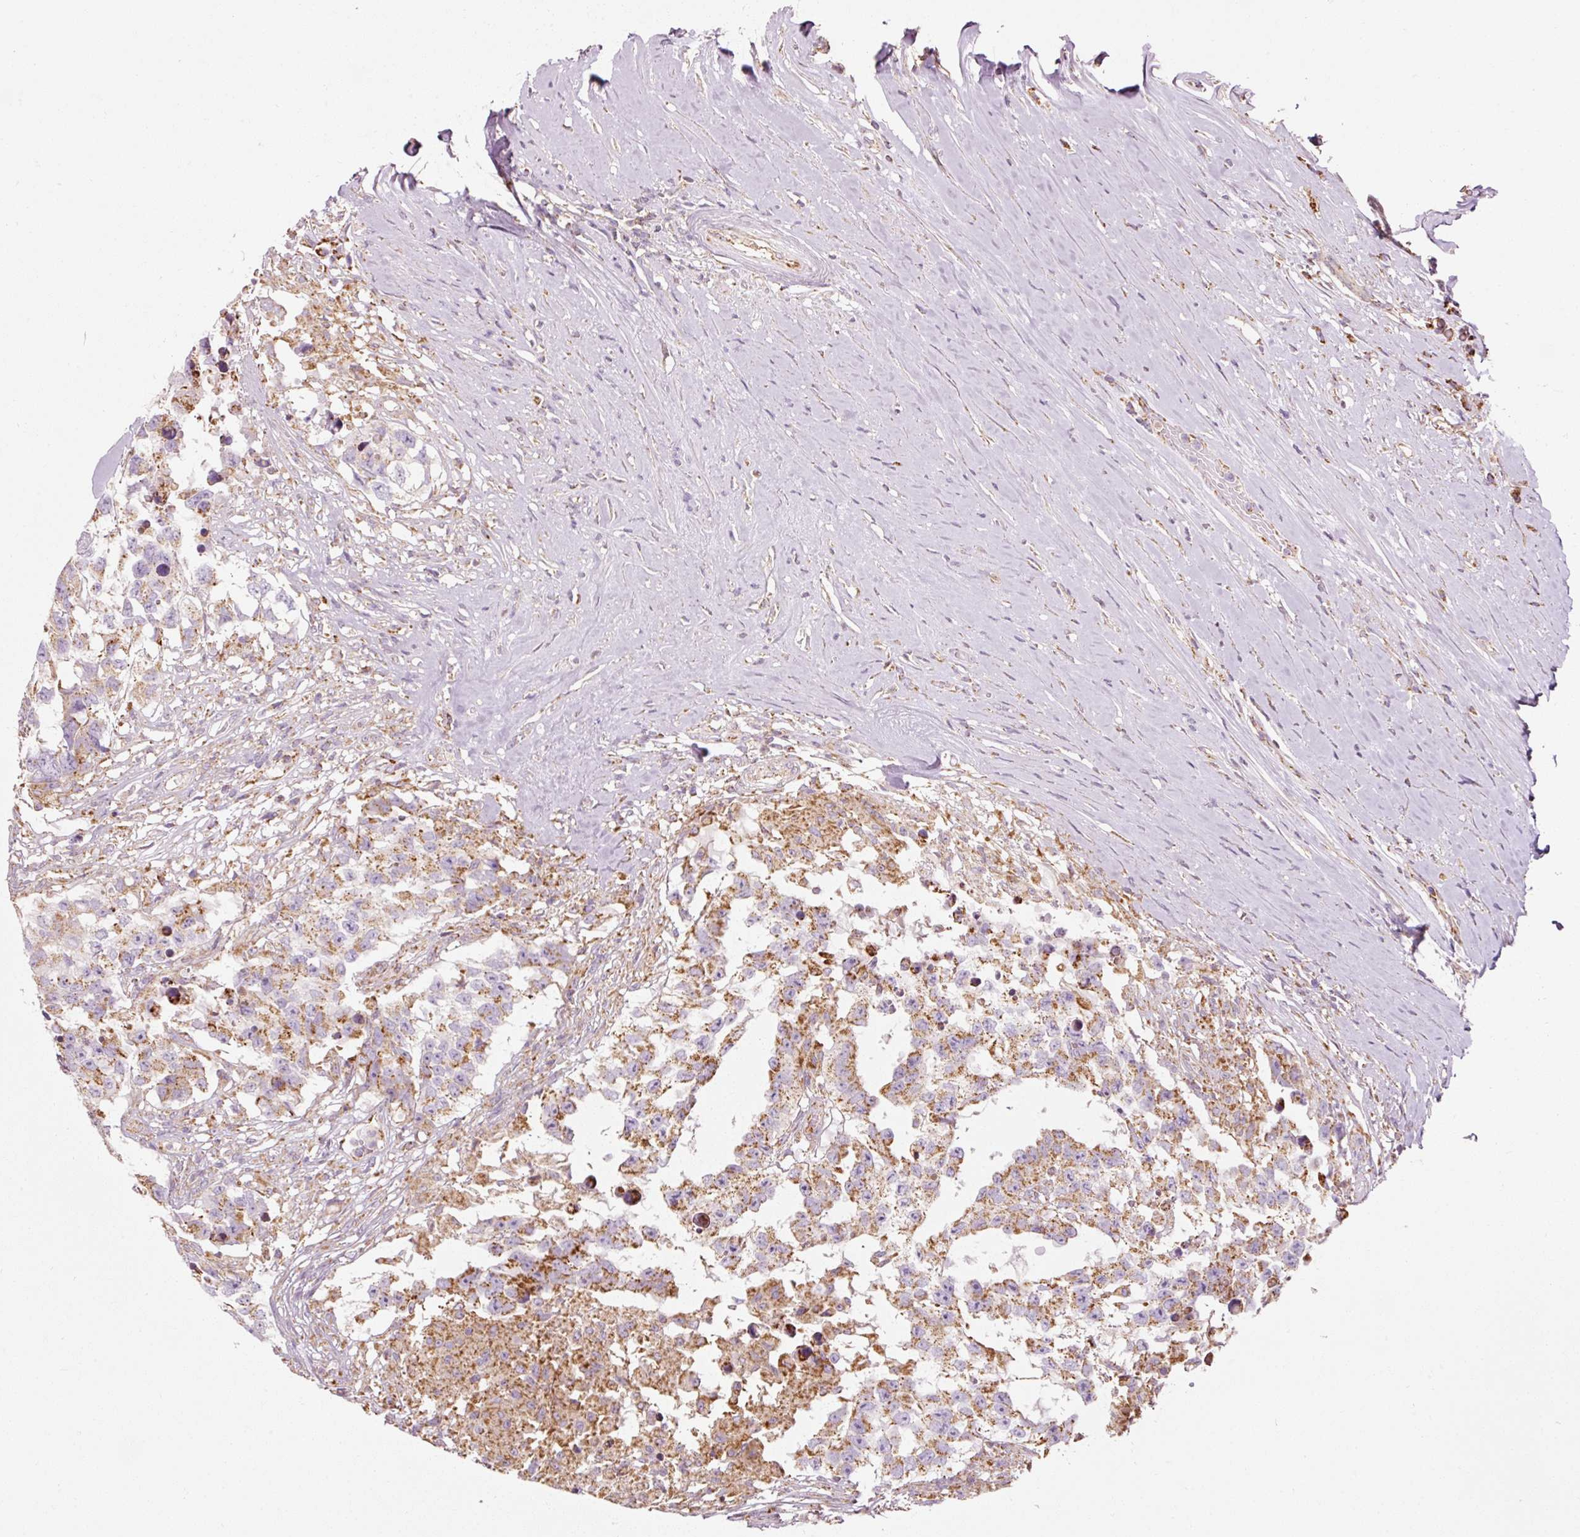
{"staining": {"intensity": "moderate", "quantity": "25%-75%", "location": "cytoplasmic/membranous"}, "tissue": "testis cancer", "cell_type": "Tumor cells", "image_type": "cancer", "snomed": [{"axis": "morphology", "description": "Carcinoma, Embryonal, NOS"}, {"axis": "topography", "description": "Testis"}], "caption": "An image of testis cancer (embryonal carcinoma) stained for a protein exhibits moderate cytoplasmic/membranous brown staining in tumor cells.", "gene": "NDUFB4", "patient": {"sex": "male", "age": 83}}